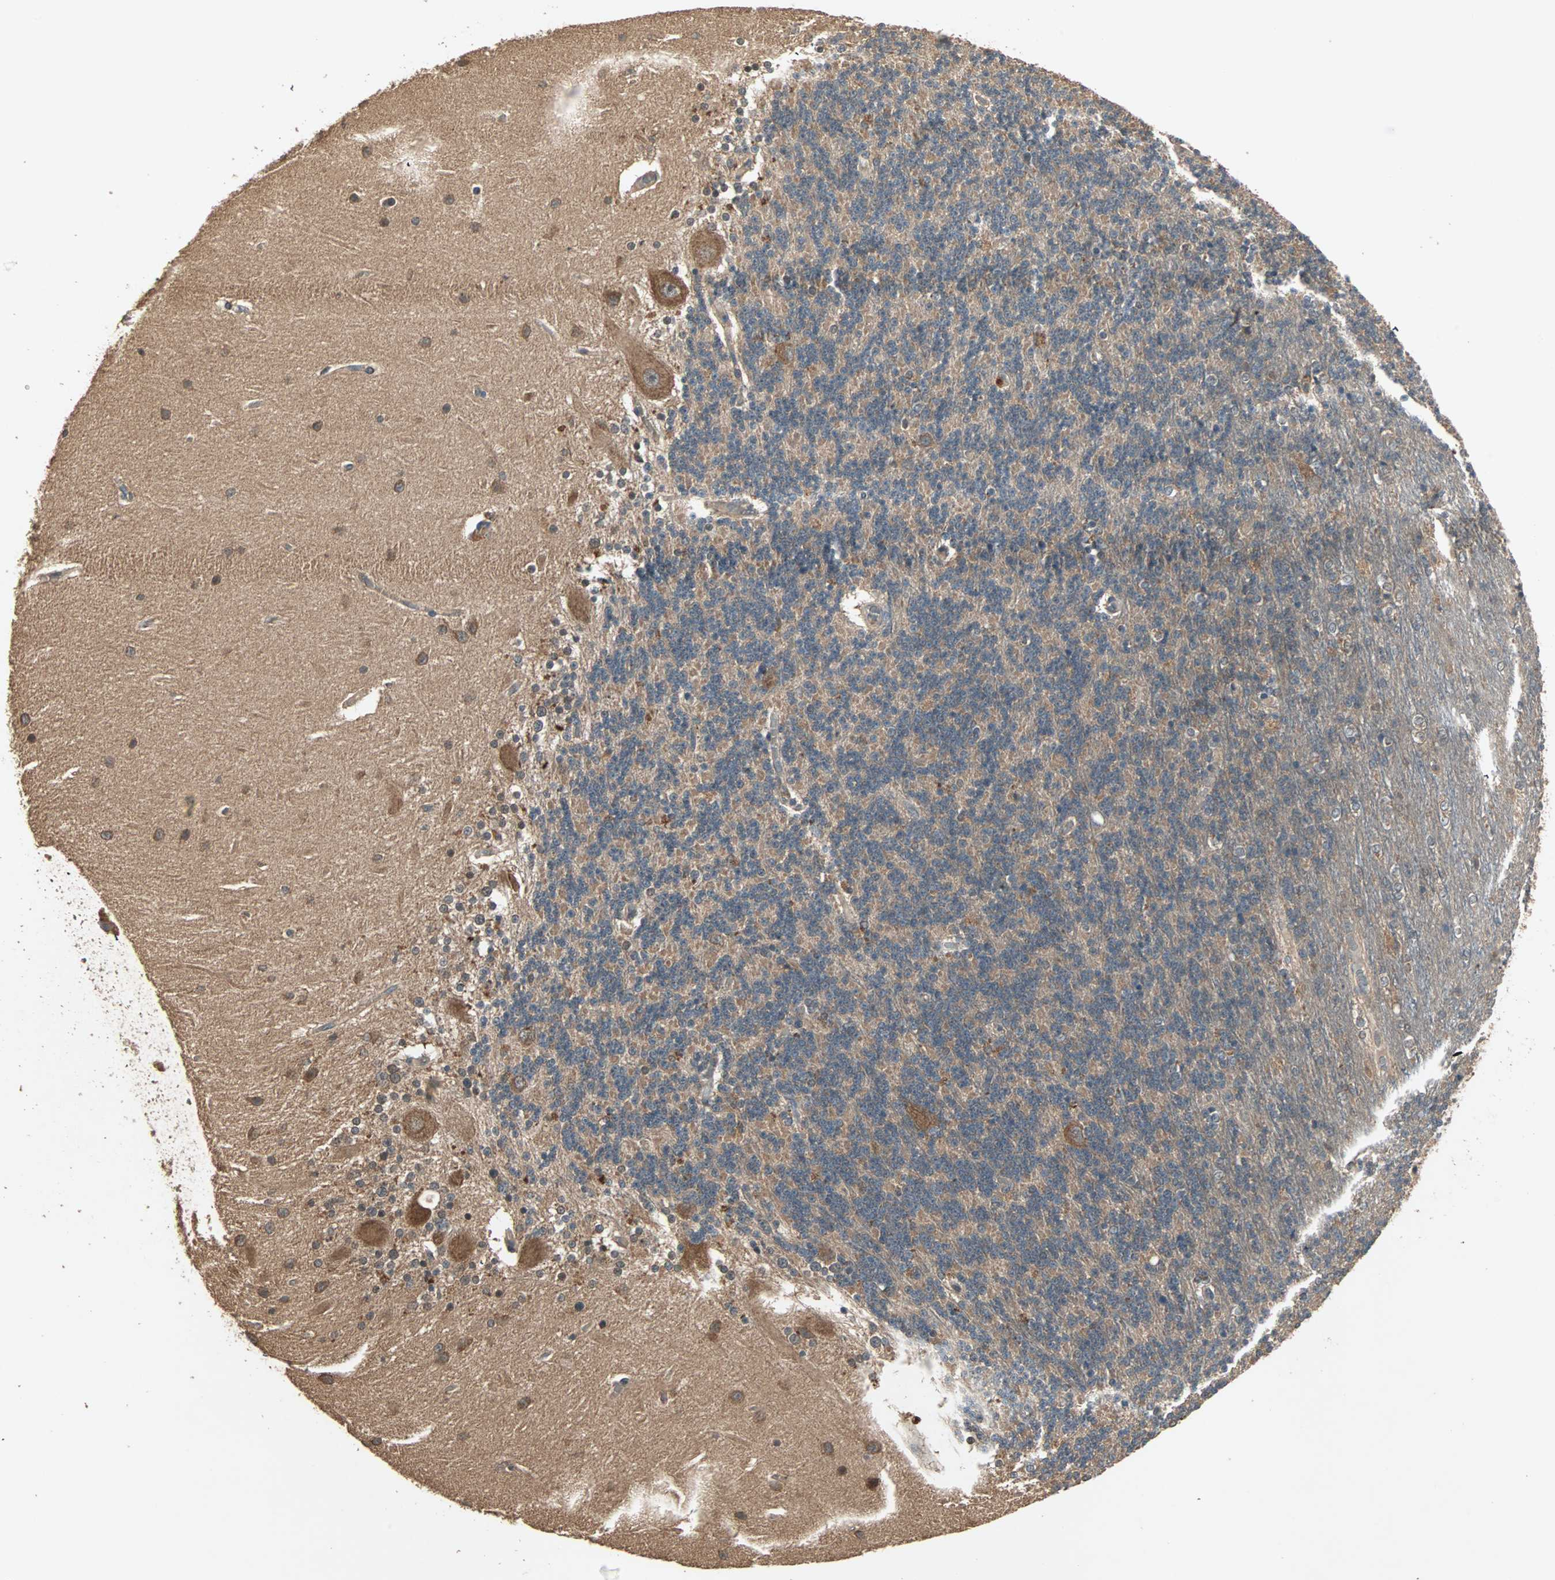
{"staining": {"intensity": "moderate", "quantity": ">75%", "location": "cytoplasmic/membranous"}, "tissue": "cerebellum", "cell_type": "Cells in granular layer", "image_type": "normal", "snomed": [{"axis": "morphology", "description": "Normal tissue, NOS"}, {"axis": "topography", "description": "Cerebellum"}], "caption": "A high-resolution micrograph shows immunohistochemistry (IHC) staining of normal cerebellum, which demonstrates moderate cytoplasmic/membranous positivity in about >75% of cells in granular layer.", "gene": "UBAC1", "patient": {"sex": "female", "age": 54}}